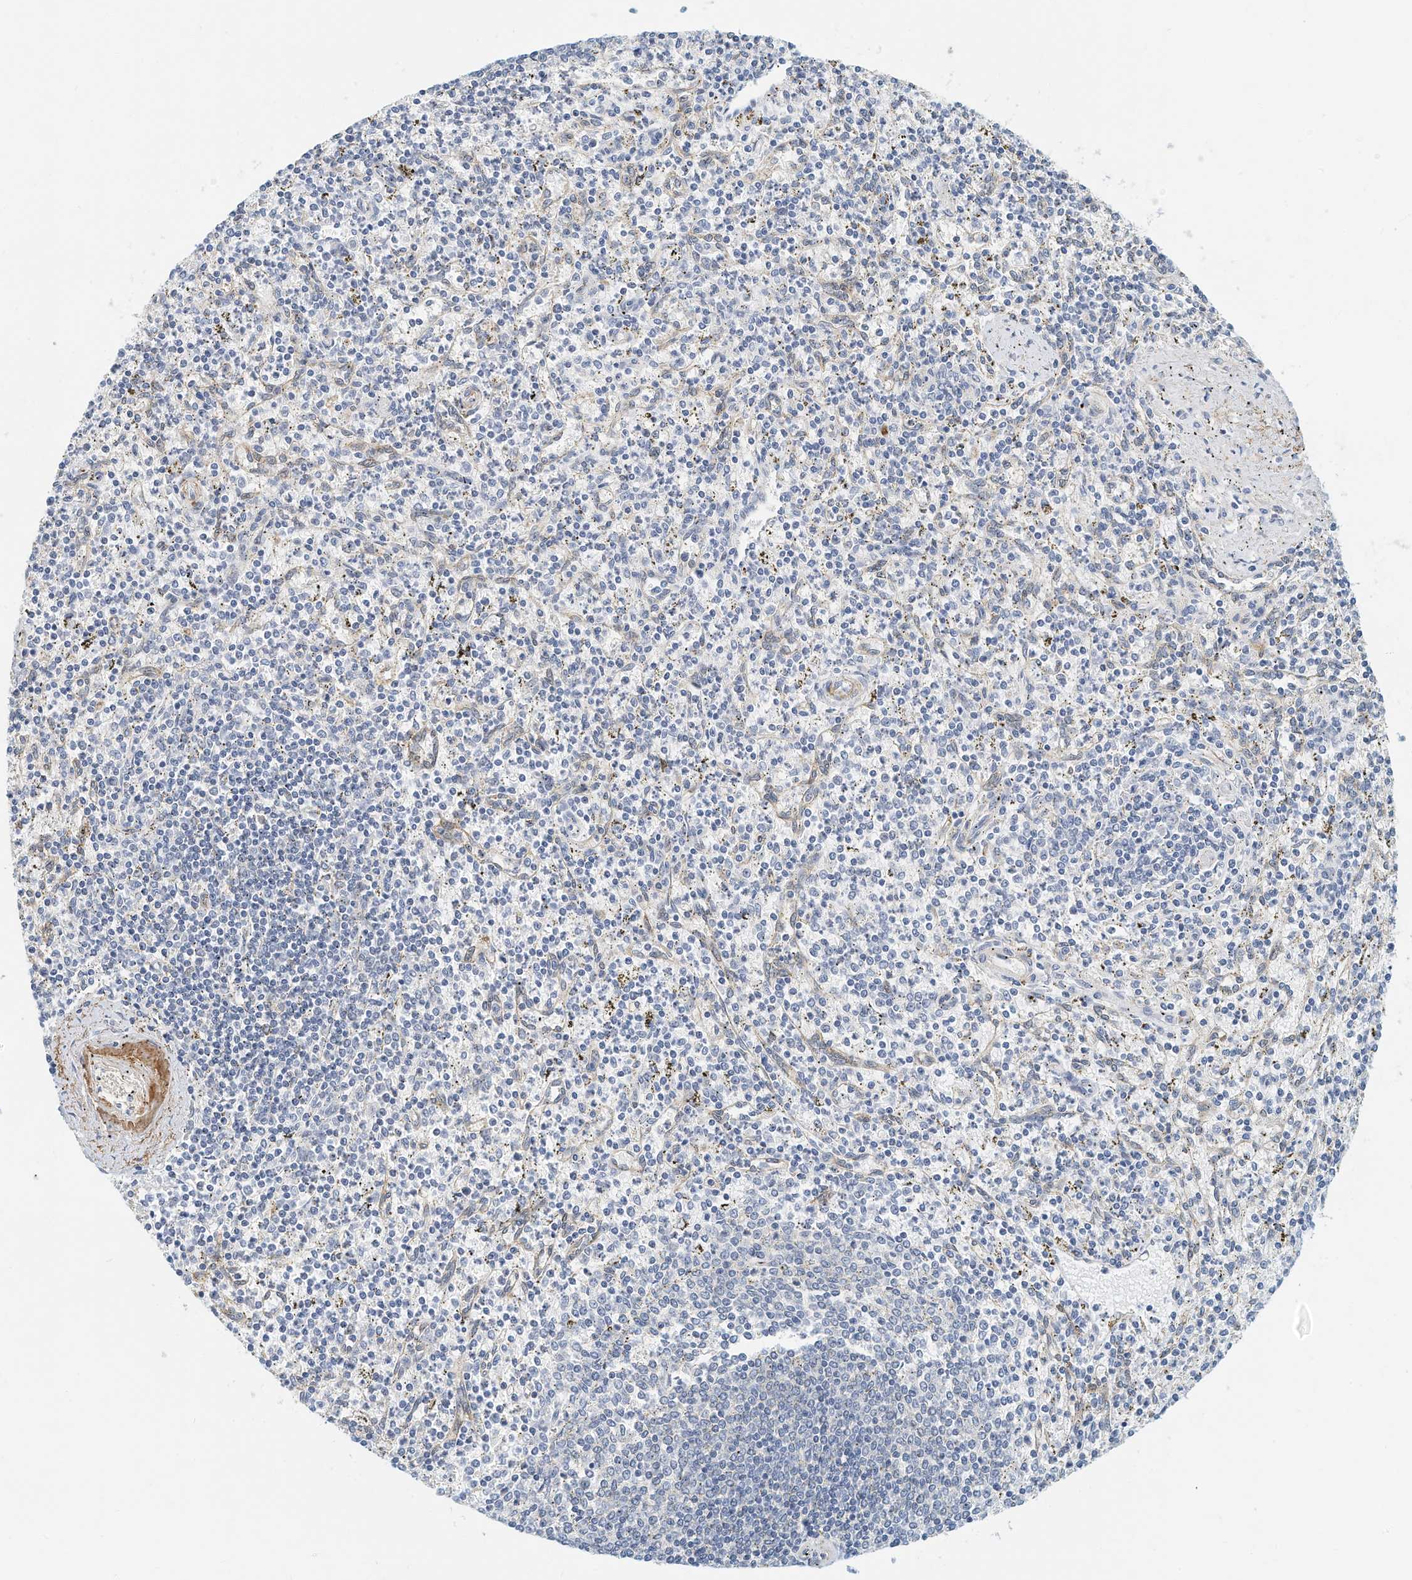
{"staining": {"intensity": "negative", "quantity": "none", "location": "none"}, "tissue": "spleen", "cell_type": "Cells in red pulp", "image_type": "normal", "snomed": [{"axis": "morphology", "description": "Normal tissue, NOS"}, {"axis": "topography", "description": "Spleen"}], "caption": "The micrograph displays no significant staining in cells in red pulp of spleen.", "gene": "ARHGAP28", "patient": {"sex": "male", "age": 72}}